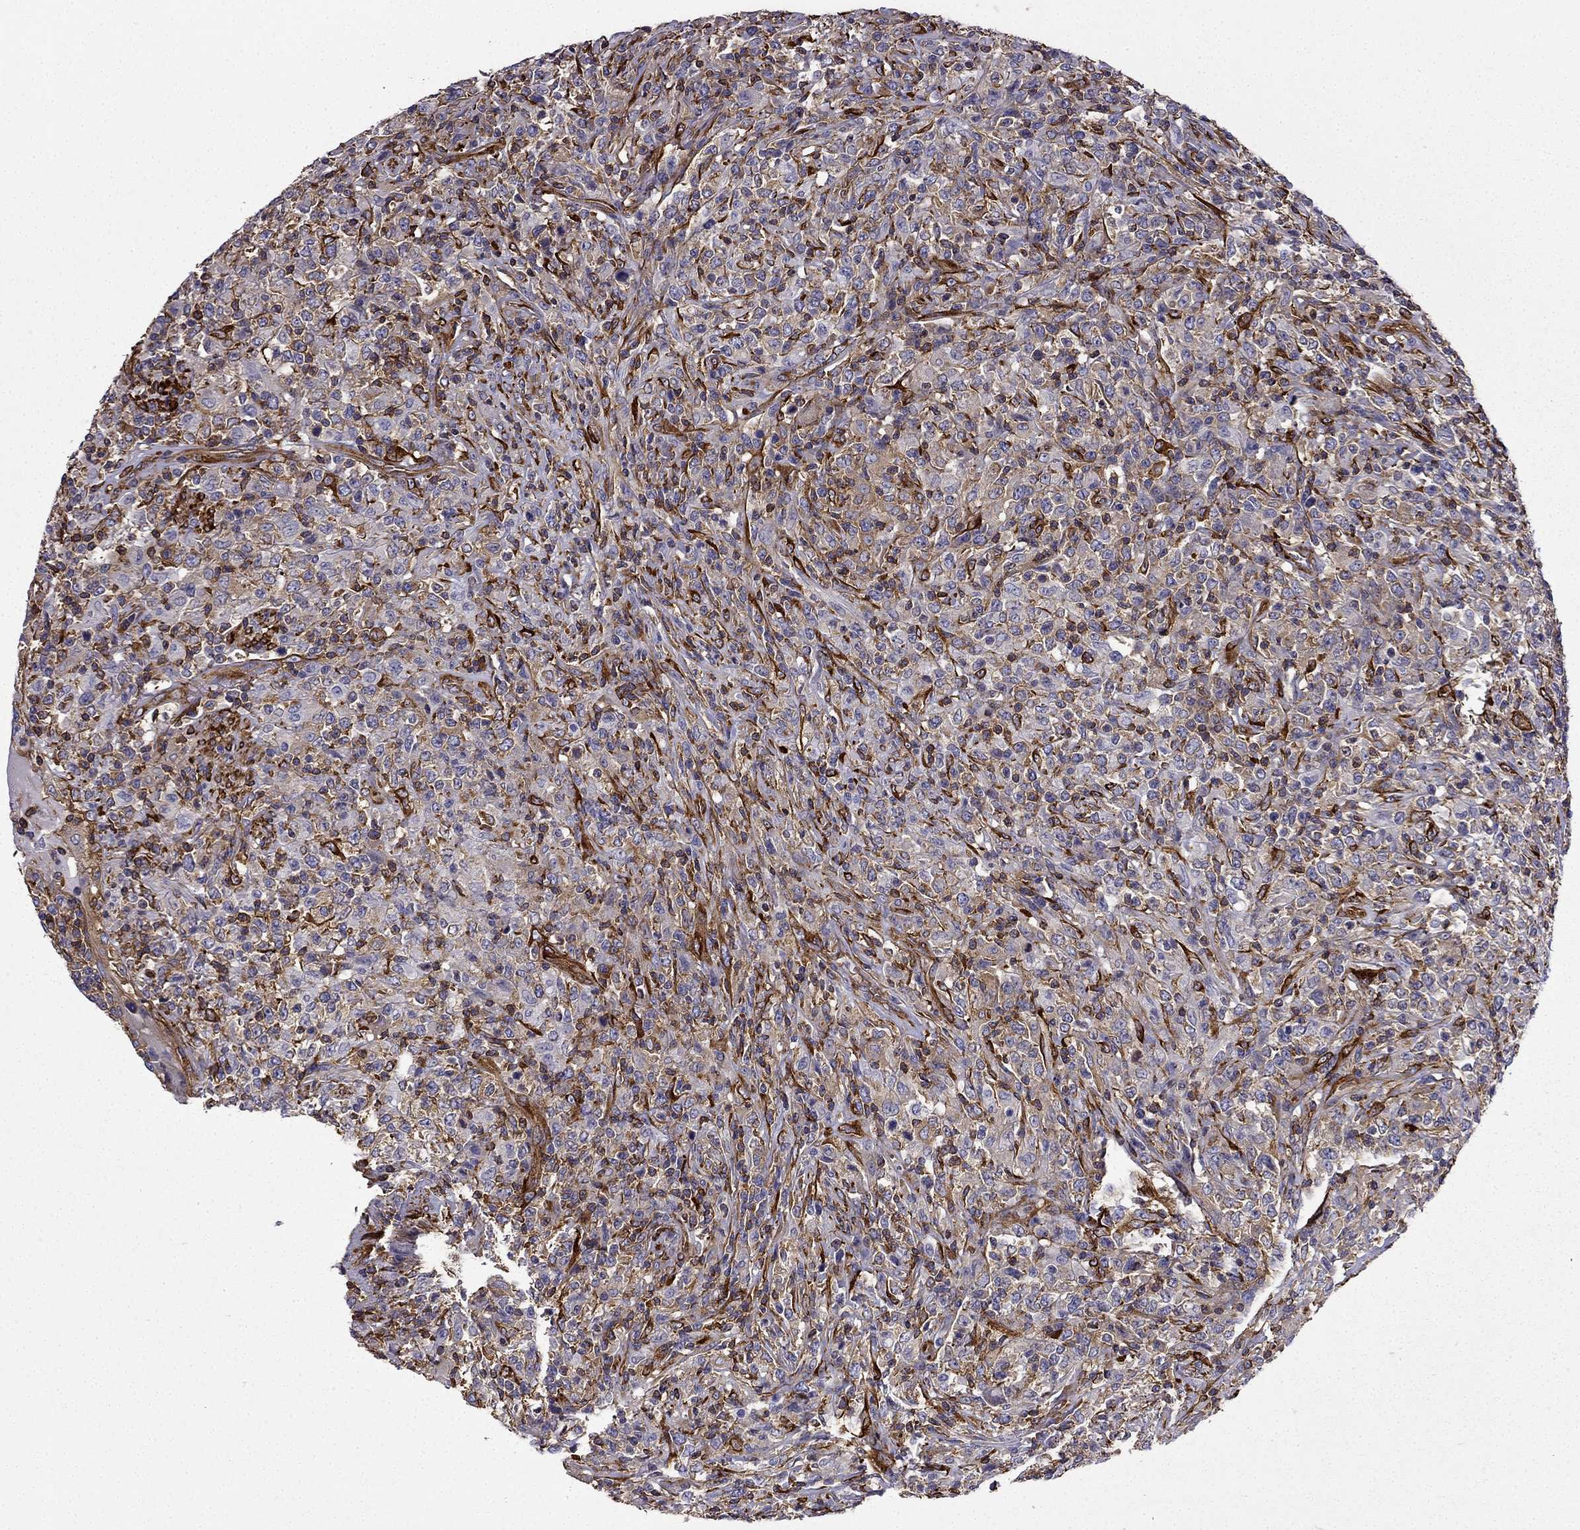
{"staining": {"intensity": "weak", "quantity": ">75%", "location": "cytoplasmic/membranous"}, "tissue": "lymphoma", "cell_type": "Tumor cells", "image_type": "cancer", "snomed": [{"axis": "morphology", "description": "Malignant lymphoma, non-Hodgkin's type, High grade"}, {"axis": "topography", "description": "Lung"}], "caption": "Malignant lymphoma, non-Hodgkin's type (high-grade) was stained to show a protein in brown. There is low levels of weak cytoplasmic/membranous expression in approximately >75% of tumor cells.", "gene": "MAP4", "patient": {"sex": "male", "age": 79}}